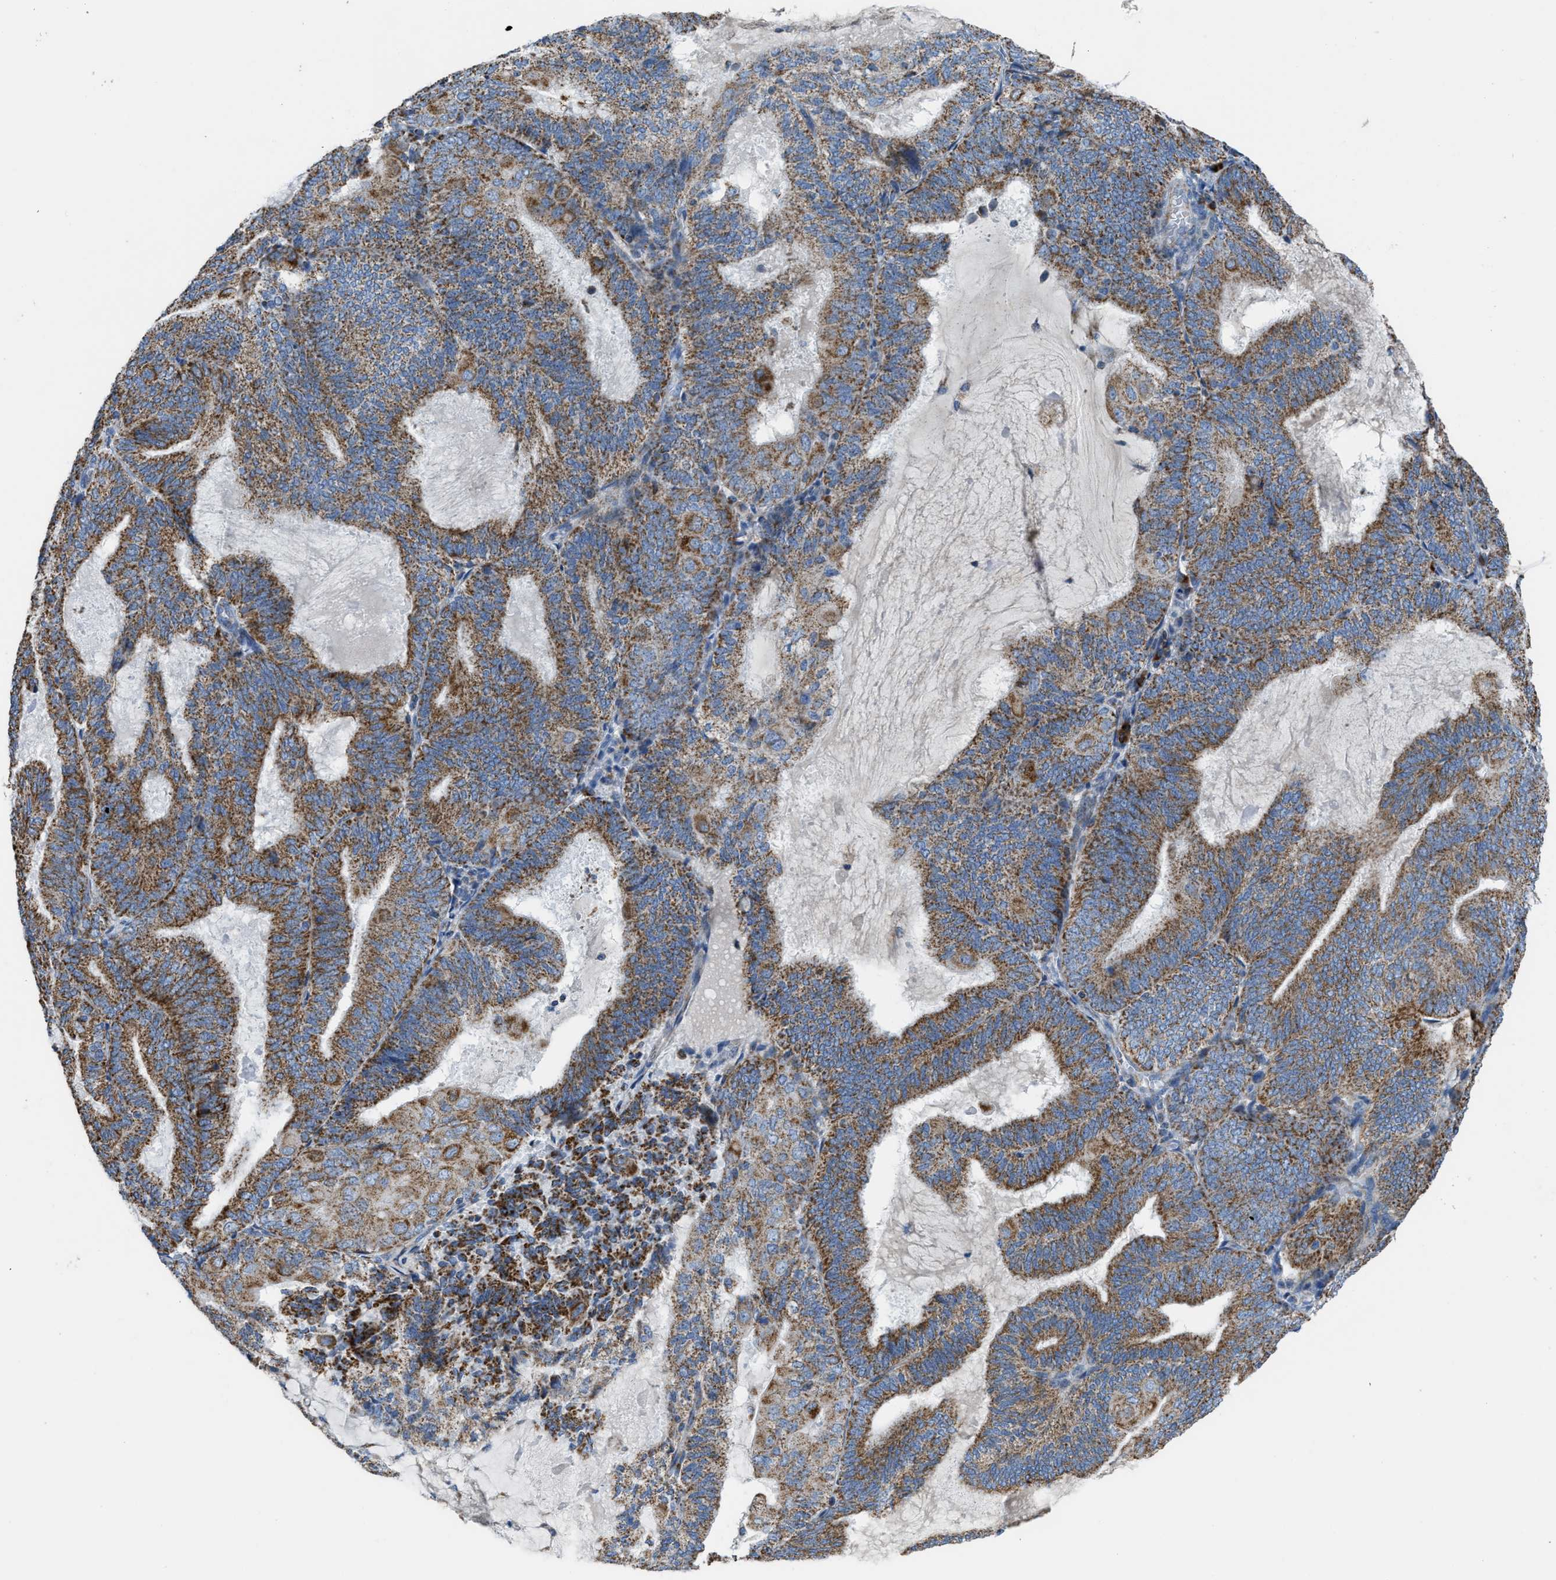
{"staining": {"intensity": "strong", "quantity": ">75%", "location": "cytoplasmic/membranous"}, "tissue": "endometrial cancer", "cell_type": "Tumor cells", "image_type": "cancer", "snomed": [{"axis": "morphology", "description": "Adenocarcinoma, NOS"}, {"axis": "topography", "description": "Endometrium"}], "caption": "DAB (3,3'-diaminobenzidine) immunohistochemical staining of human endometrial cancer (adenocarcinoma) displays strong cytoplasmic/membranous protein expression in approximately >75% of tumor cells. (Brightfield microscopy of DAB IHC at high magnification).", "gene": "ETFB", "patient": {"sex": "female", "age": 81}}